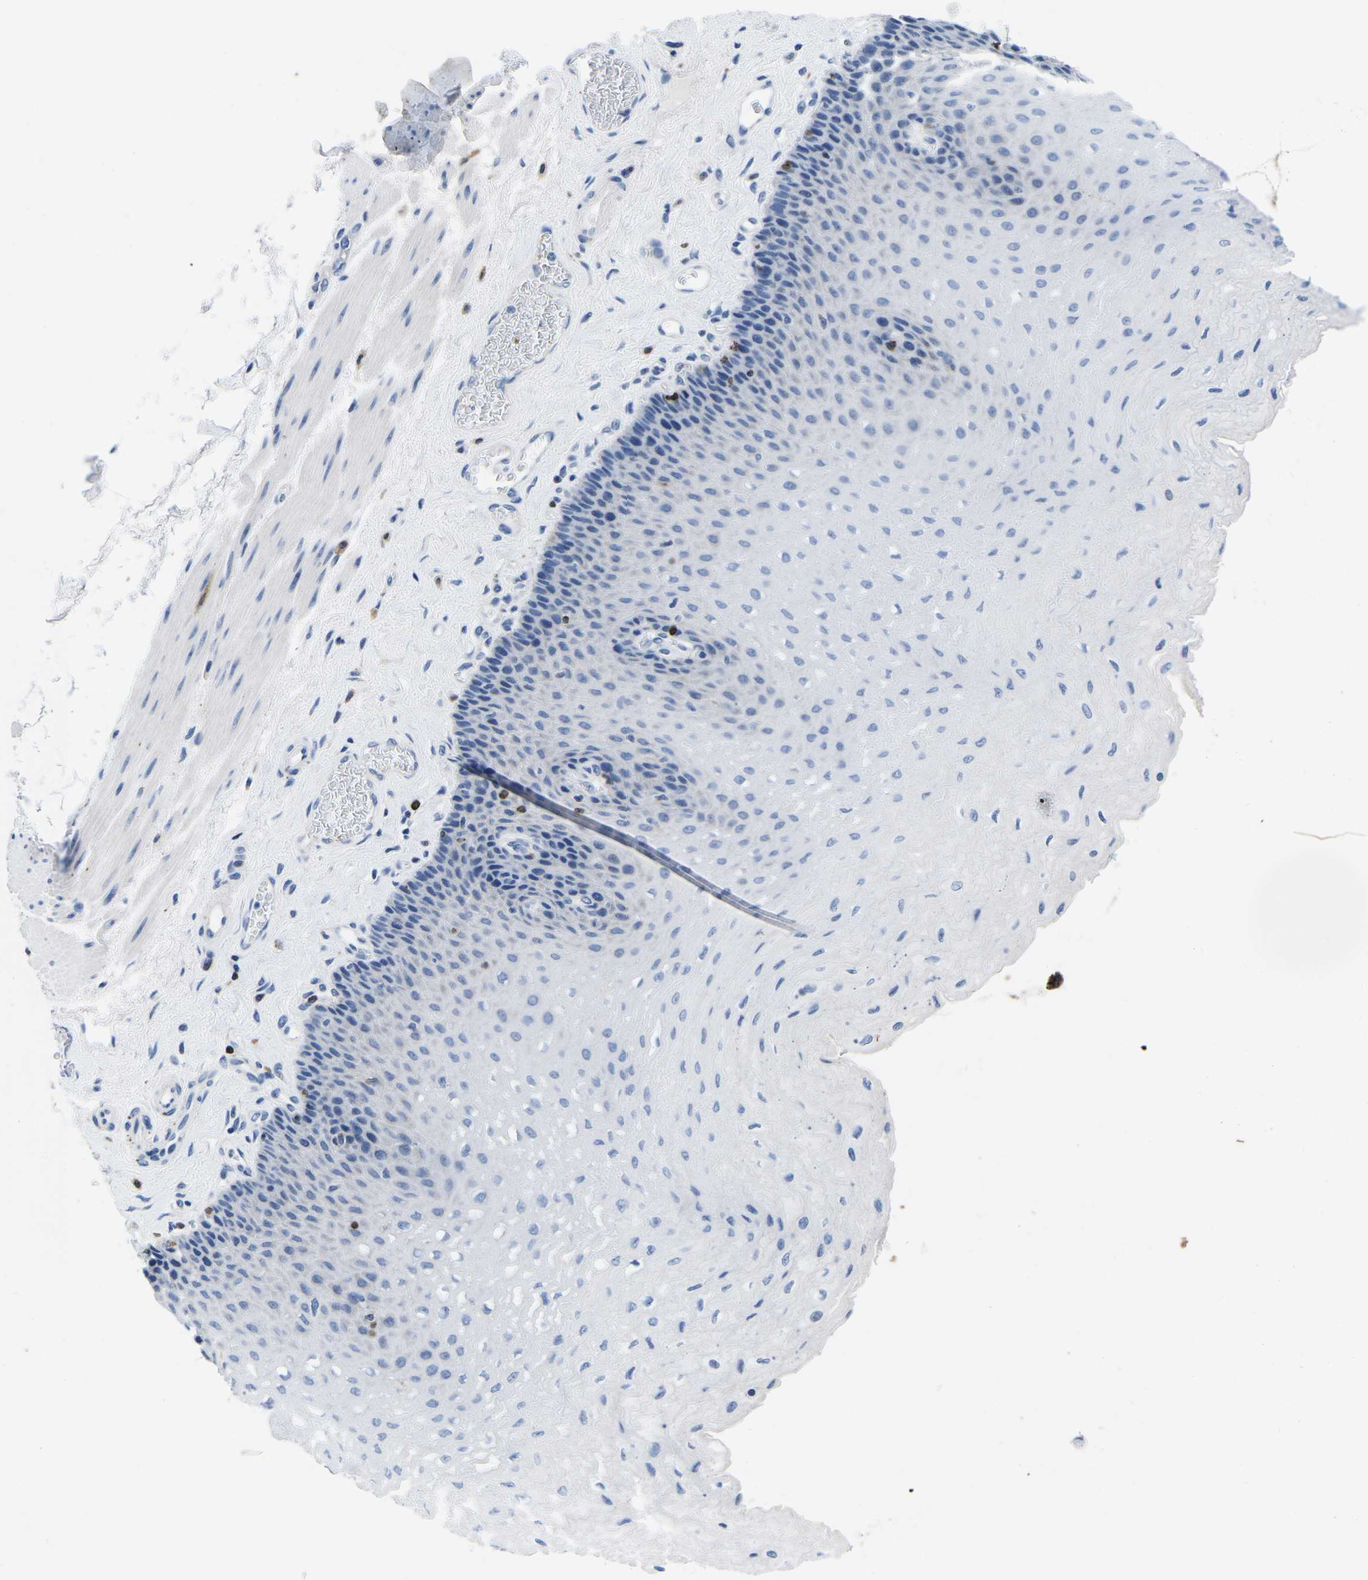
{"staining": {"intensity": "negative", "quantity": "none", "location": "none"}, "tissue": "esophagus", "cell_type": "Squamous epithelial cells", "image_type": "normal", "snomed": [{"axis": "morphology", "description": "Normal tissue, NOS"}, {"axis": "topography", "description": "Esophagus"}], "caption": "Human esophagus stained for a protein using IHC demonstrates no positivity in squamous epithelial cells.", "gene": "CTSW", "patient": {"sex": "female", "age": 72}}